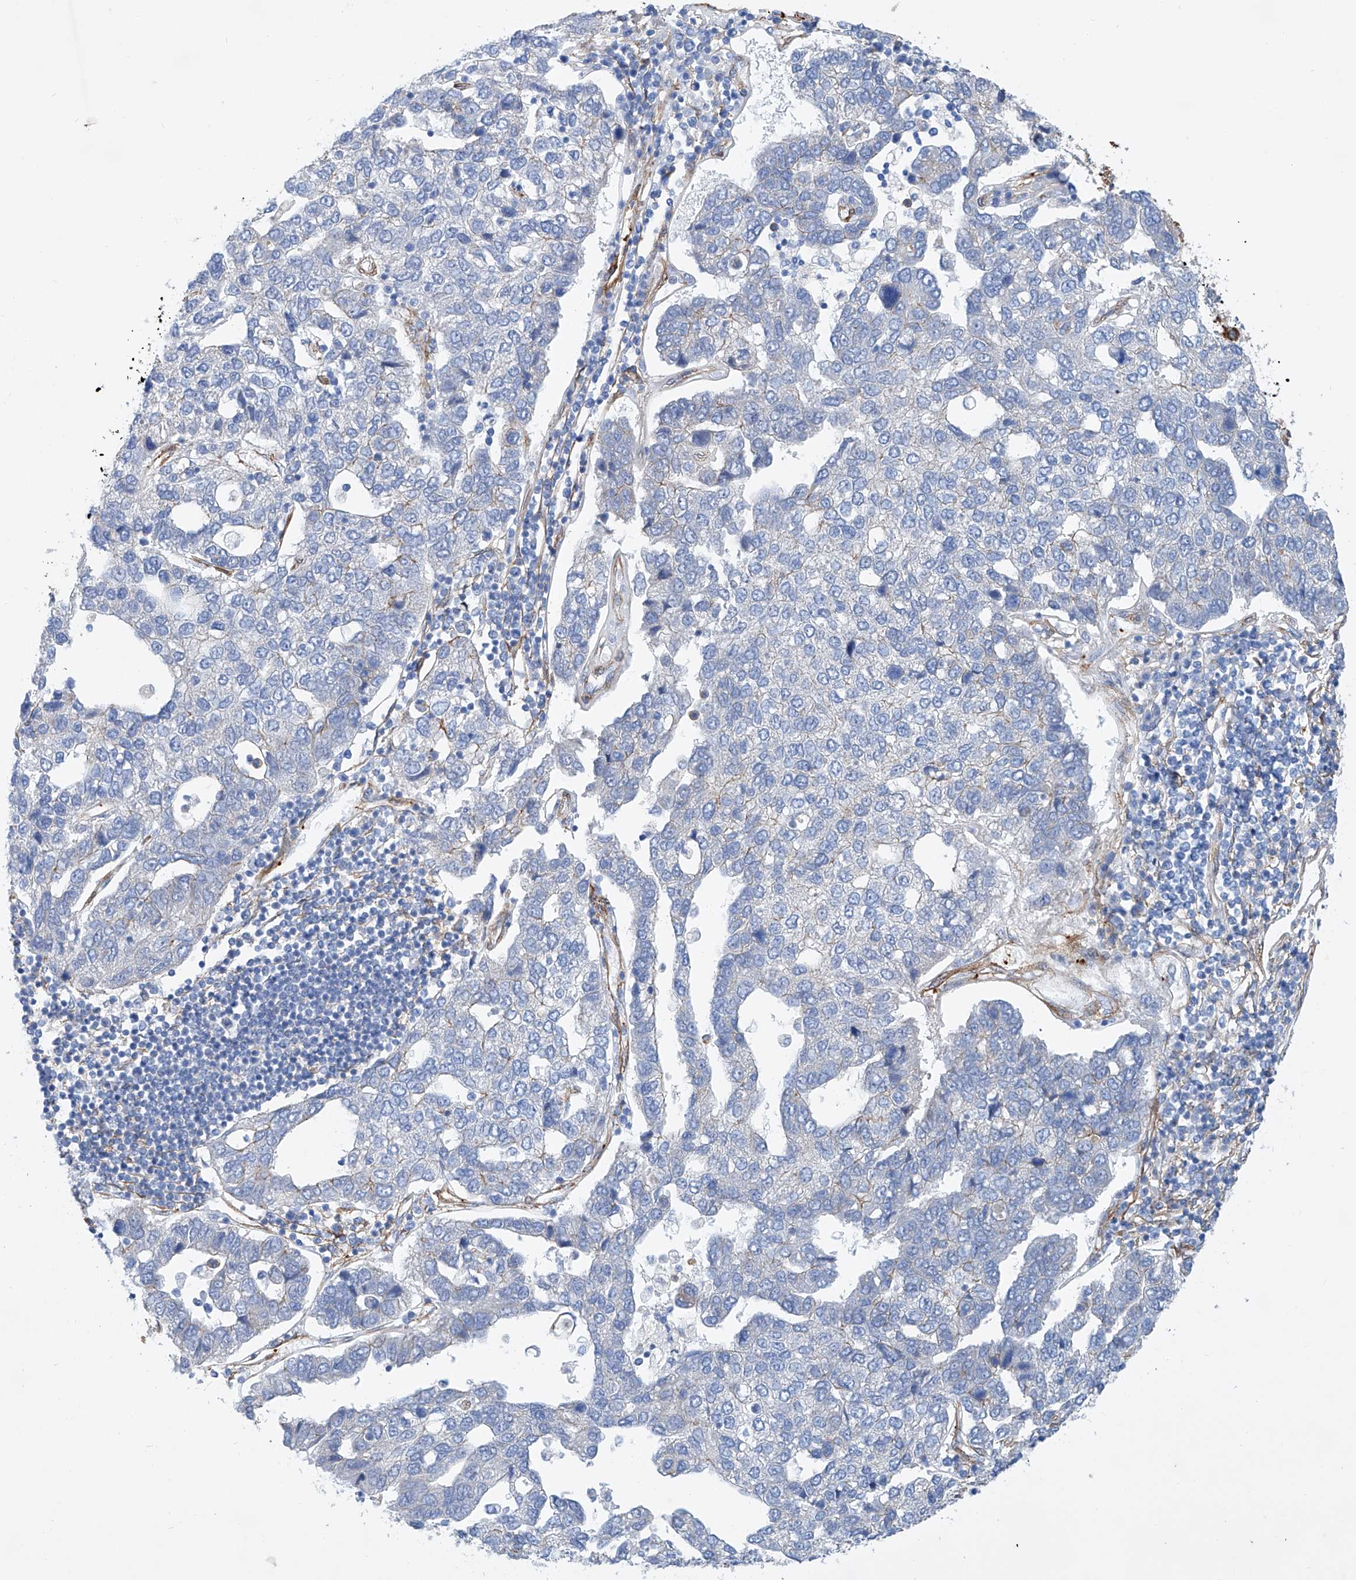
{"staining": {"intensity": "negative", "quantity": "none", "location": "none"}, "tissue": "pancreatic cancer", "cell_type": "Tumor cells", "image_type": "cancer", "snomed": [{"axis": "morphology", "description": "Adenocarcinoma, NOS"}, {"axis": "topography", "description": "Pancreas"}], "caption": "Tumor cells are negative for protein expression in human pancreatic cancer.", "gene": "TAS2R60", "patient": {"sex": "female", "age": 61}}